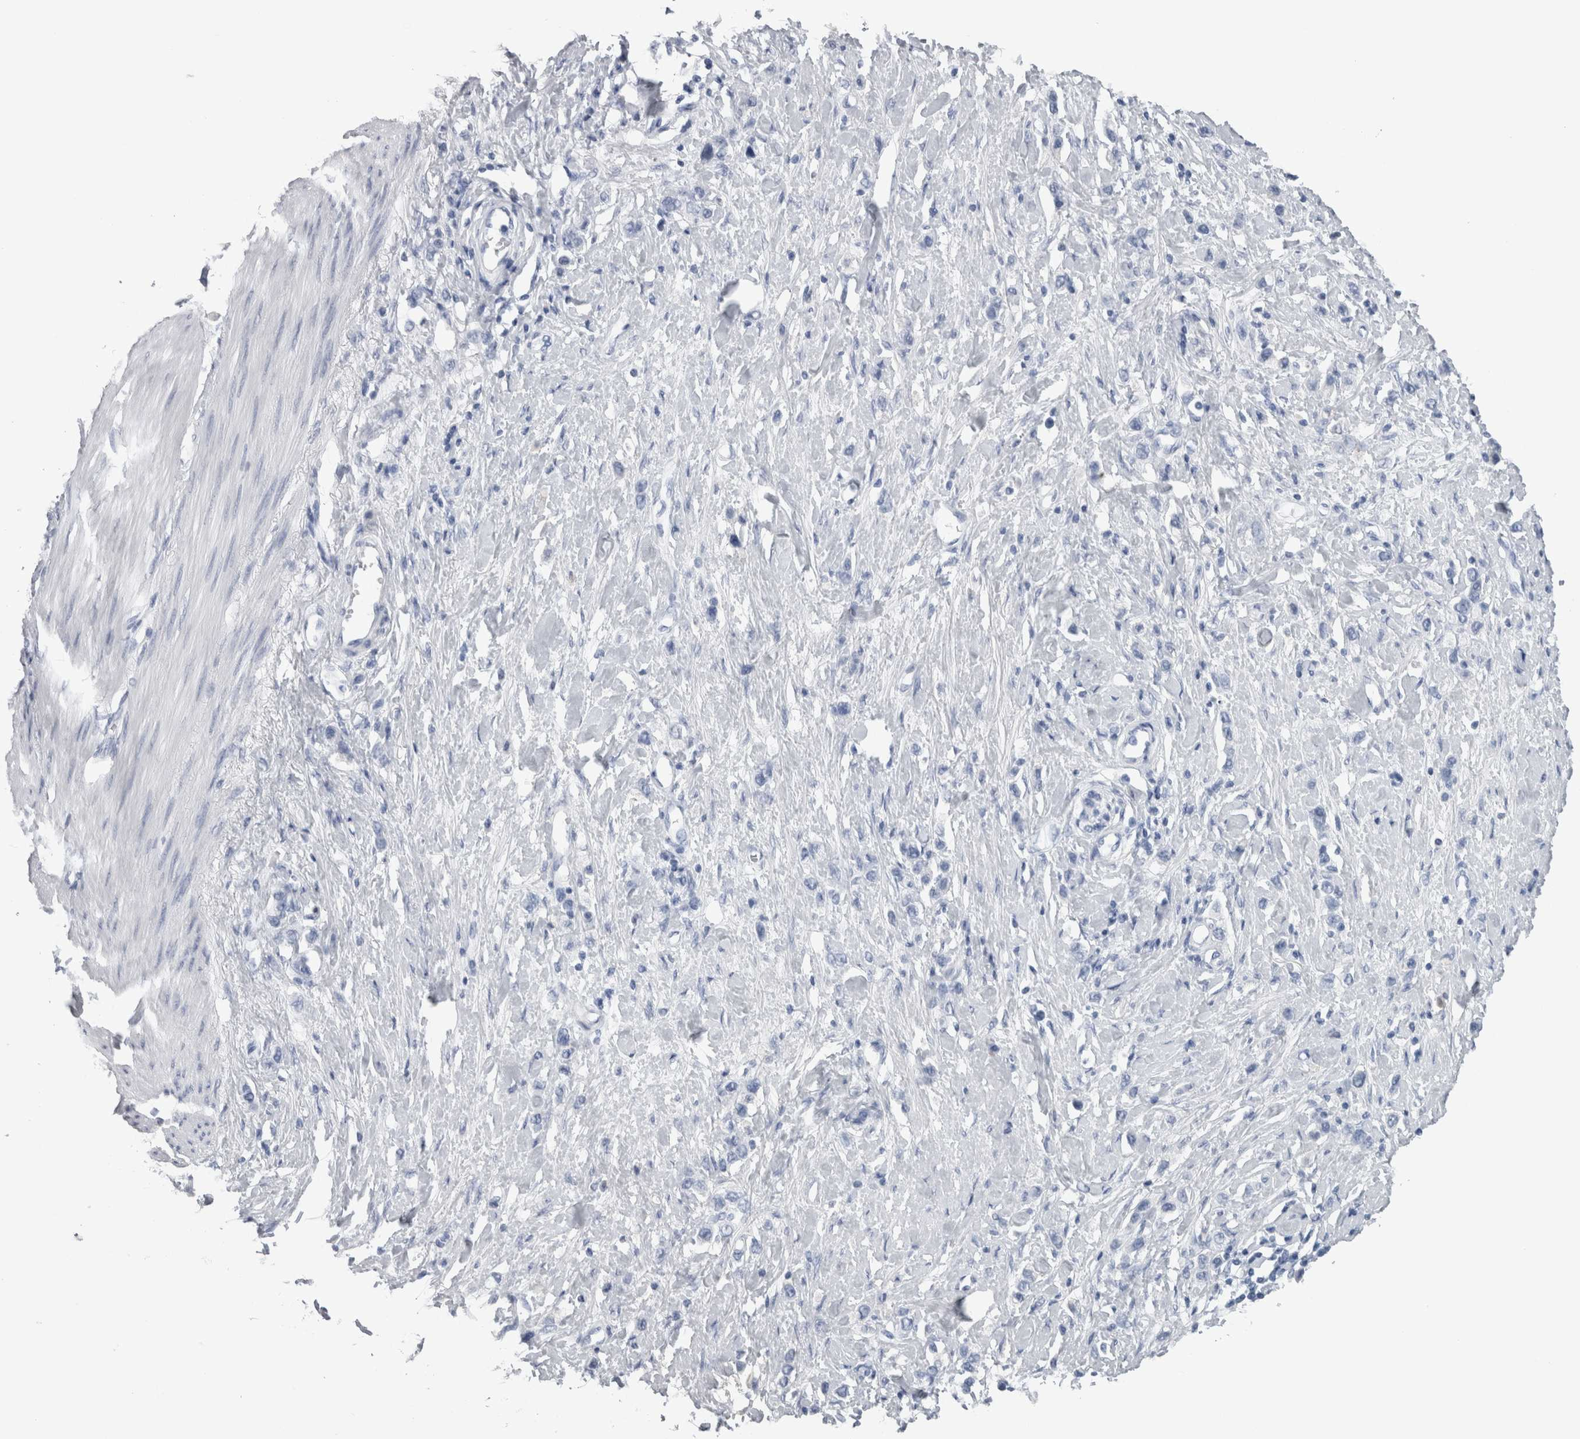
{"staining": {"intensity": "negative", "quantity": "none", "location": "none"}, "tissue": "stomach cancer", "cell_type": "Tumor cells", "image_type": "cancer", "snomed": [{"axis": "morphology", "description": "Adenocarcinoma, NOS"}, {"axis": "topography", "description": "Stomach"}], "caption": "Immunohistochemistry micrograph of human adenocarcinoma (stomach) stained for a protein (brown), which displays no staining in tumor cells.", "gene": "CA8", "patient": {"sex": "female", "age": 65}}